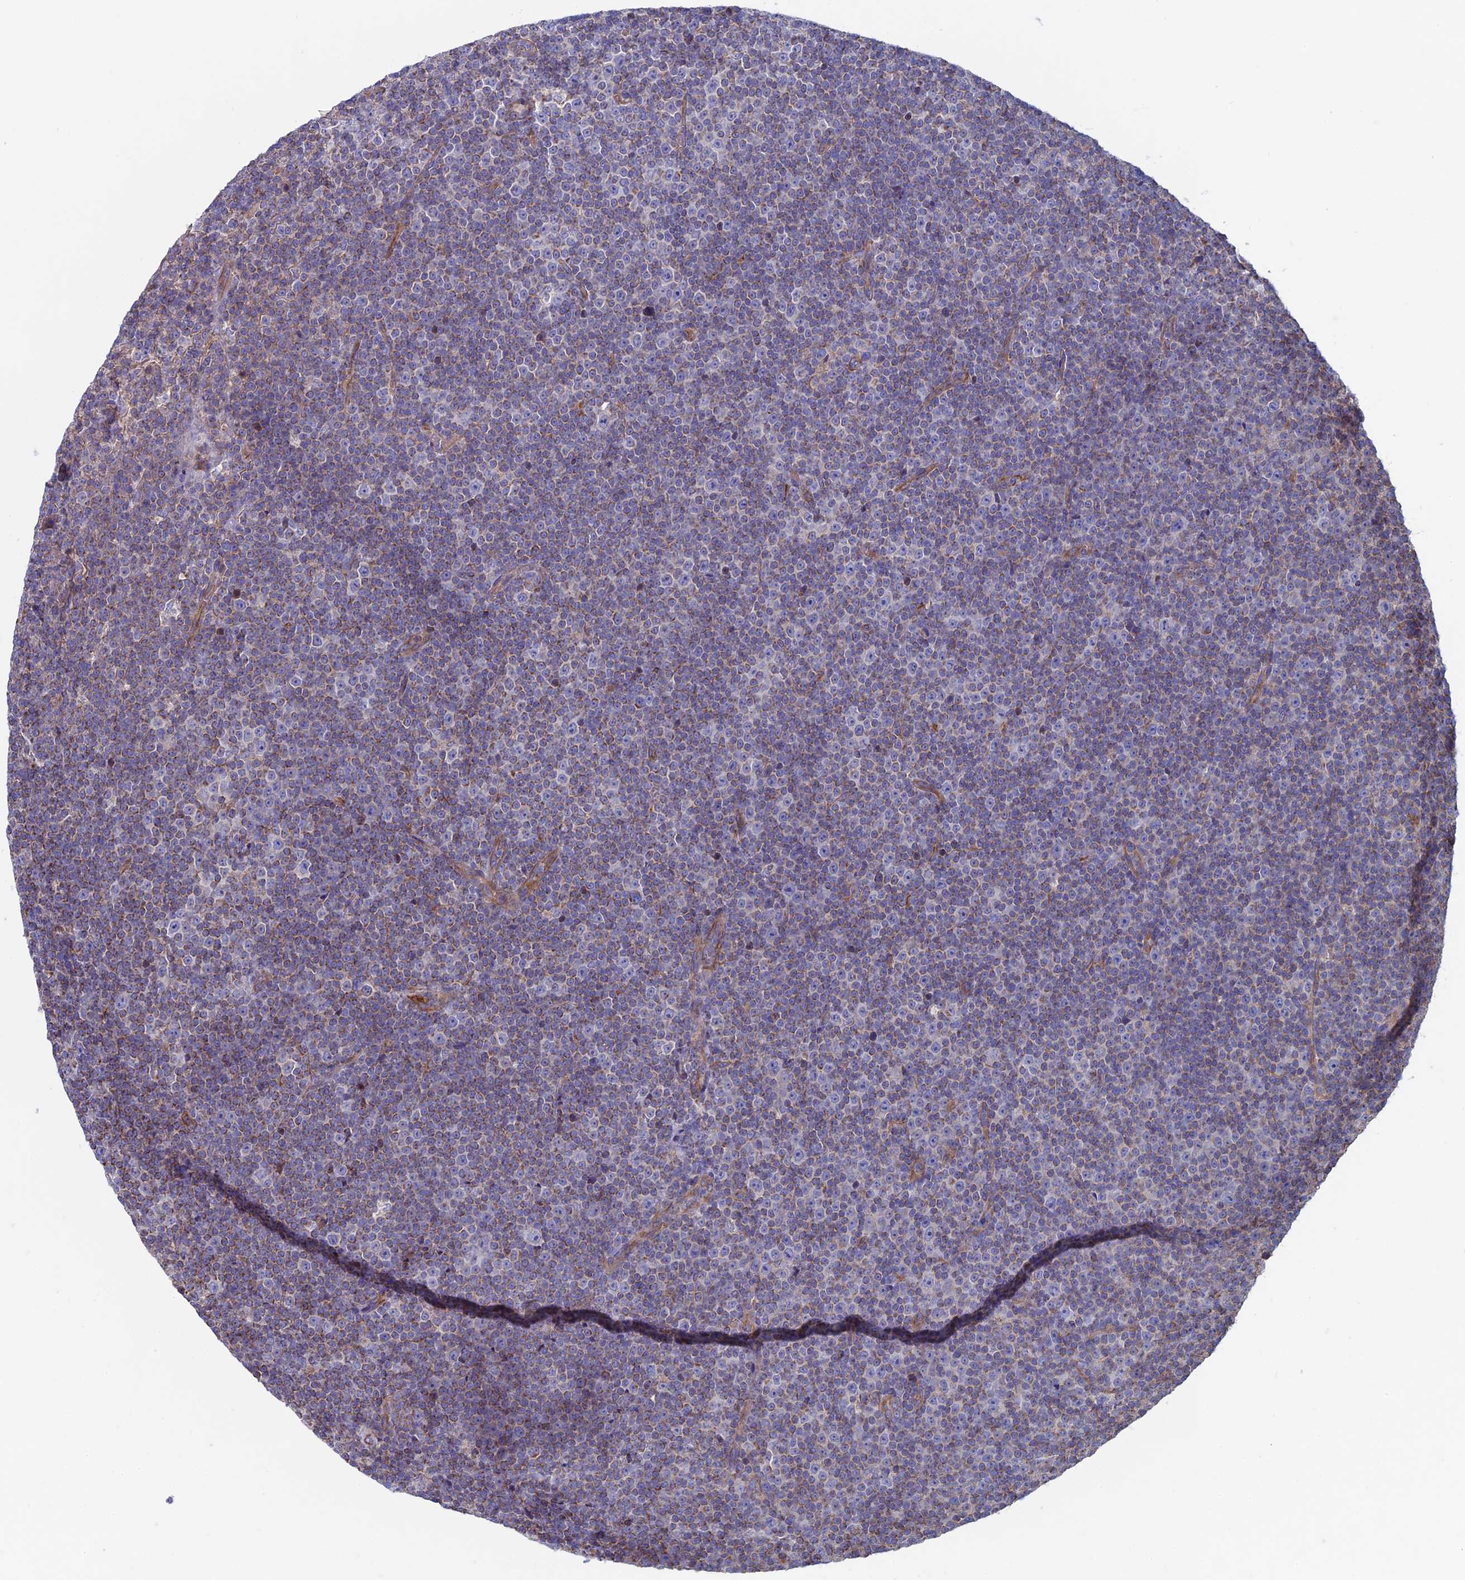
{"staining": {"intensity": "weak", "quantity": ">75%", "location": "cytoplasmic/membranous"}, "tissue": "lymphoma", "cell_type": "Tumor cells", "image_type": "cancer", "snomed": [{"axis": "morphology", "description": "Malignant lymphoma, non-Hodgkin's type, Low grade"}, {"axis": "topography", "description": "Lymph node"}], "caption": "Weak cytoplasmic/membranous positivity is present in approximately >75% of tumor cells in malignant lymphoma, non-Hodgkin's type (low-grade).", "gene": "SLC15A5", "patient": {"sex": "female", "age": 67}}